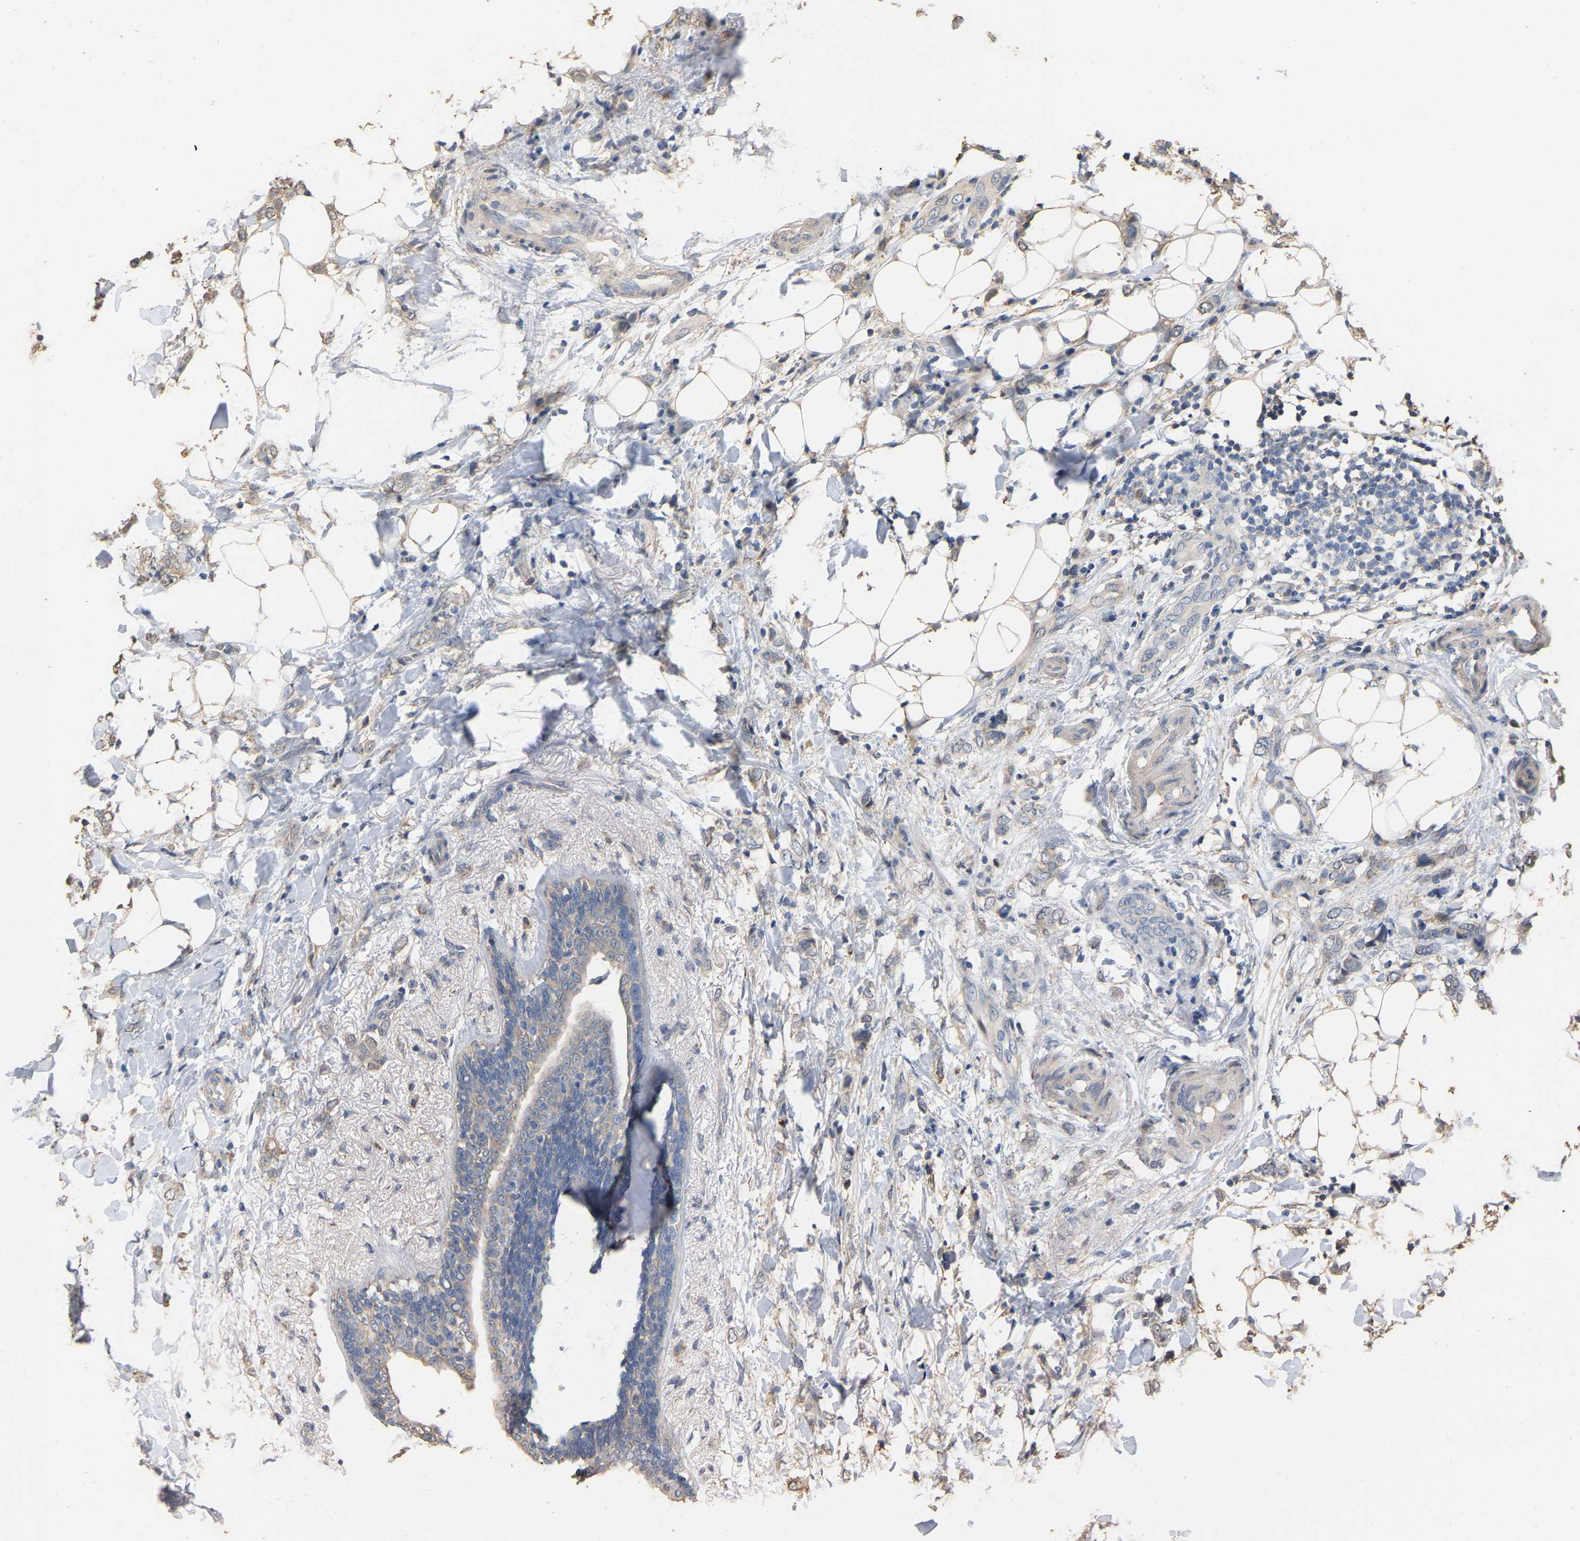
{"staining": {"intensity": "weak", "quantity": "<25%", "location": "cytoplasmic/membranous"}, "tissue": "breast cancer", "cell_type": "Tumor cells", "image_type": "cancer", "snomed": [{"axis": "morphology", "description": "Normal tissue, NOS"}, {"axis": "morphology", "description": "Lobular carcinoma"}, {"axis": "topography", "description": "Breast"}], "caption": "Immunohistochemical staining of human breast cancer shows no significant staining in tumor cells.", "gene": "NCS1", "patient": {"sex": "female", "age": 47}}